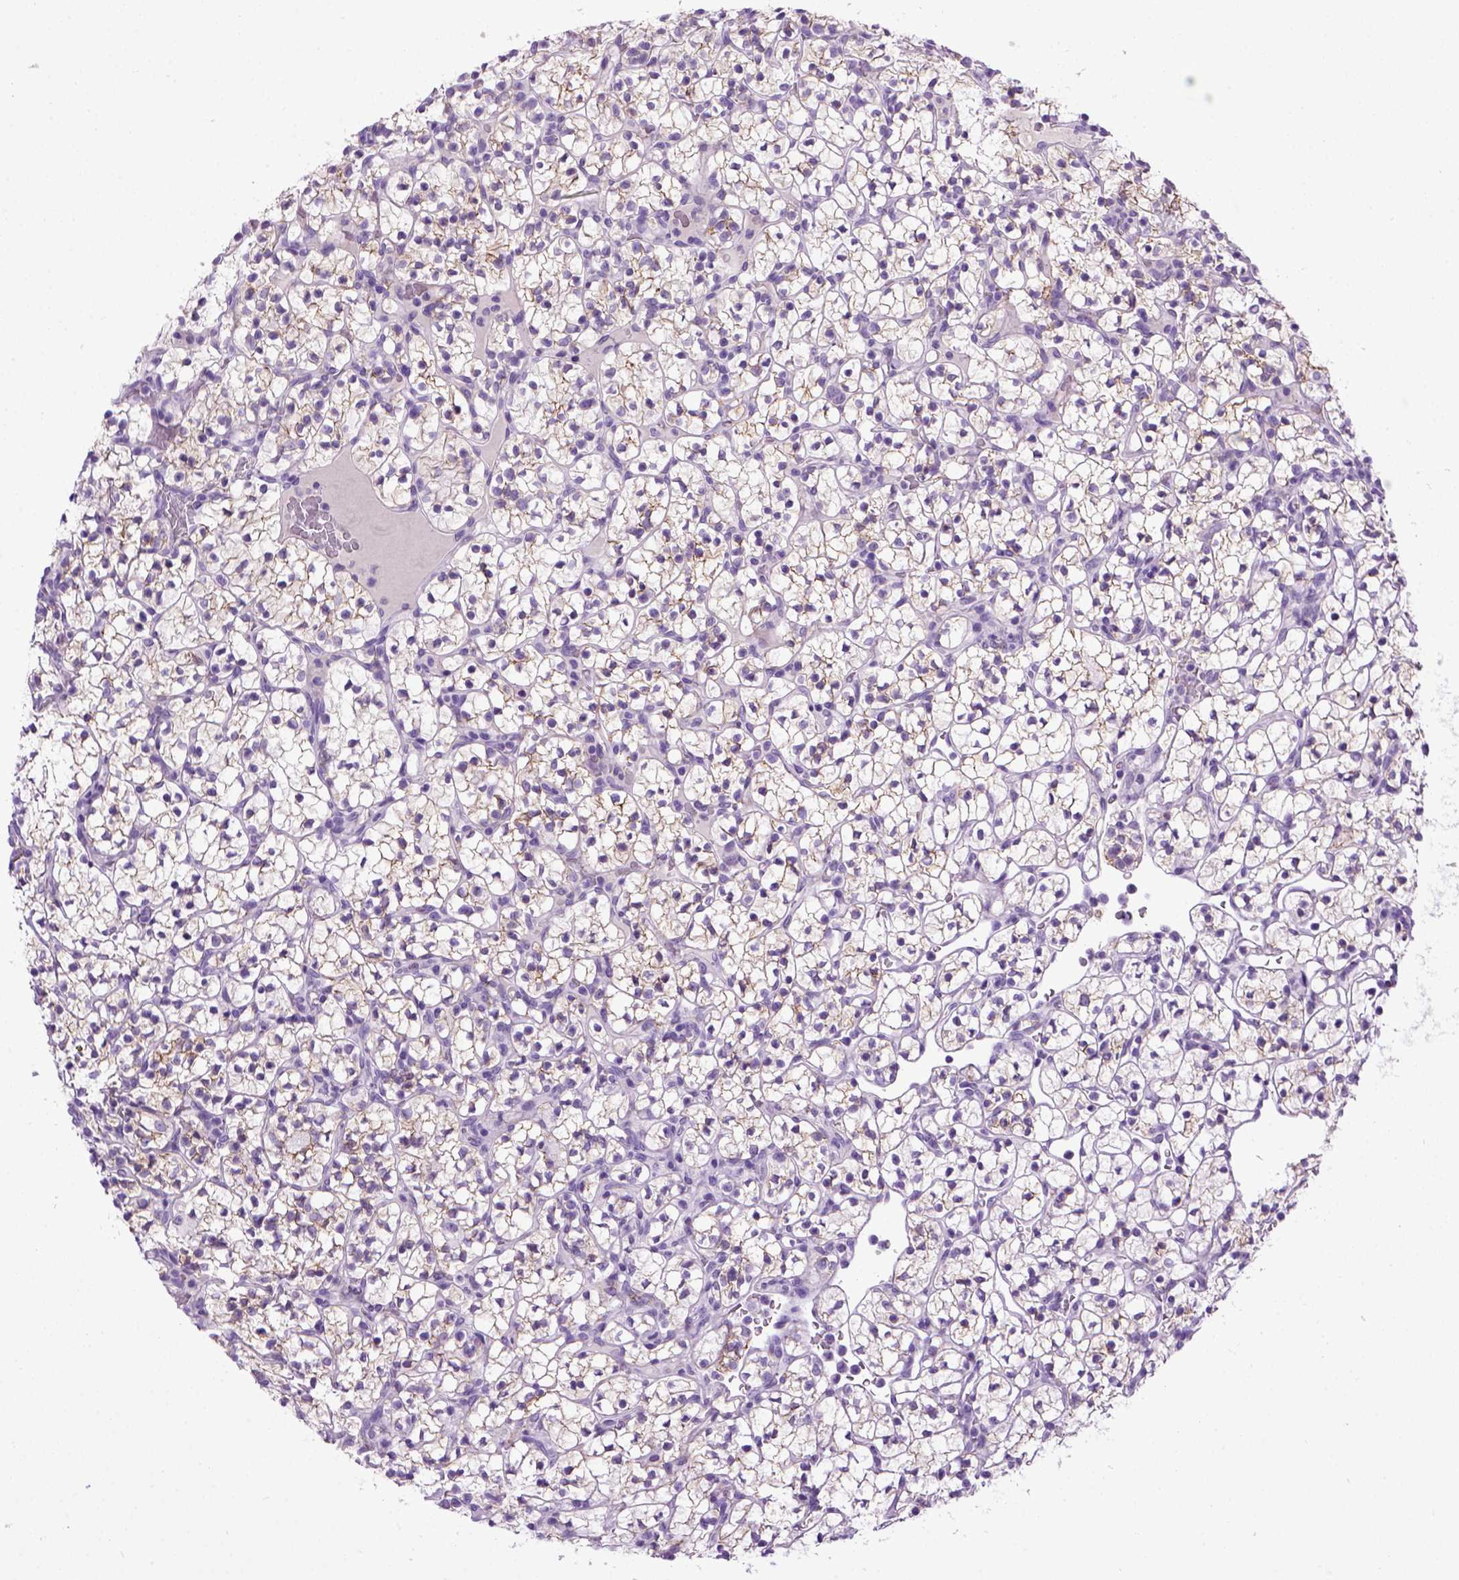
{"staining": {"intensity": "moderate", "quantity": ">75%", "location": "cytoplasmic/membranous"}, "tissue": "renal cancer", "cell_type": "Tumor cells", "image_type": "cancer", "snomed": [{"axis": "morphology", "description": "Adenocarcinoma, NOS"}, {"axis": "topography", "description": "Kidney"}], "caption": "High-magnification brightfield microscopy of renal cancer (adenocarcinoma) stained with DAB (3,3'-diaminobenzidine) (brown) and counterstained with hematoxylin (blue). tumor cells exhibit moderate cytoplasmic/membranous staining is present in approximately>75% of cells.", "gene": "CDH1", "patient": {"sex": "female", "age": 89}}